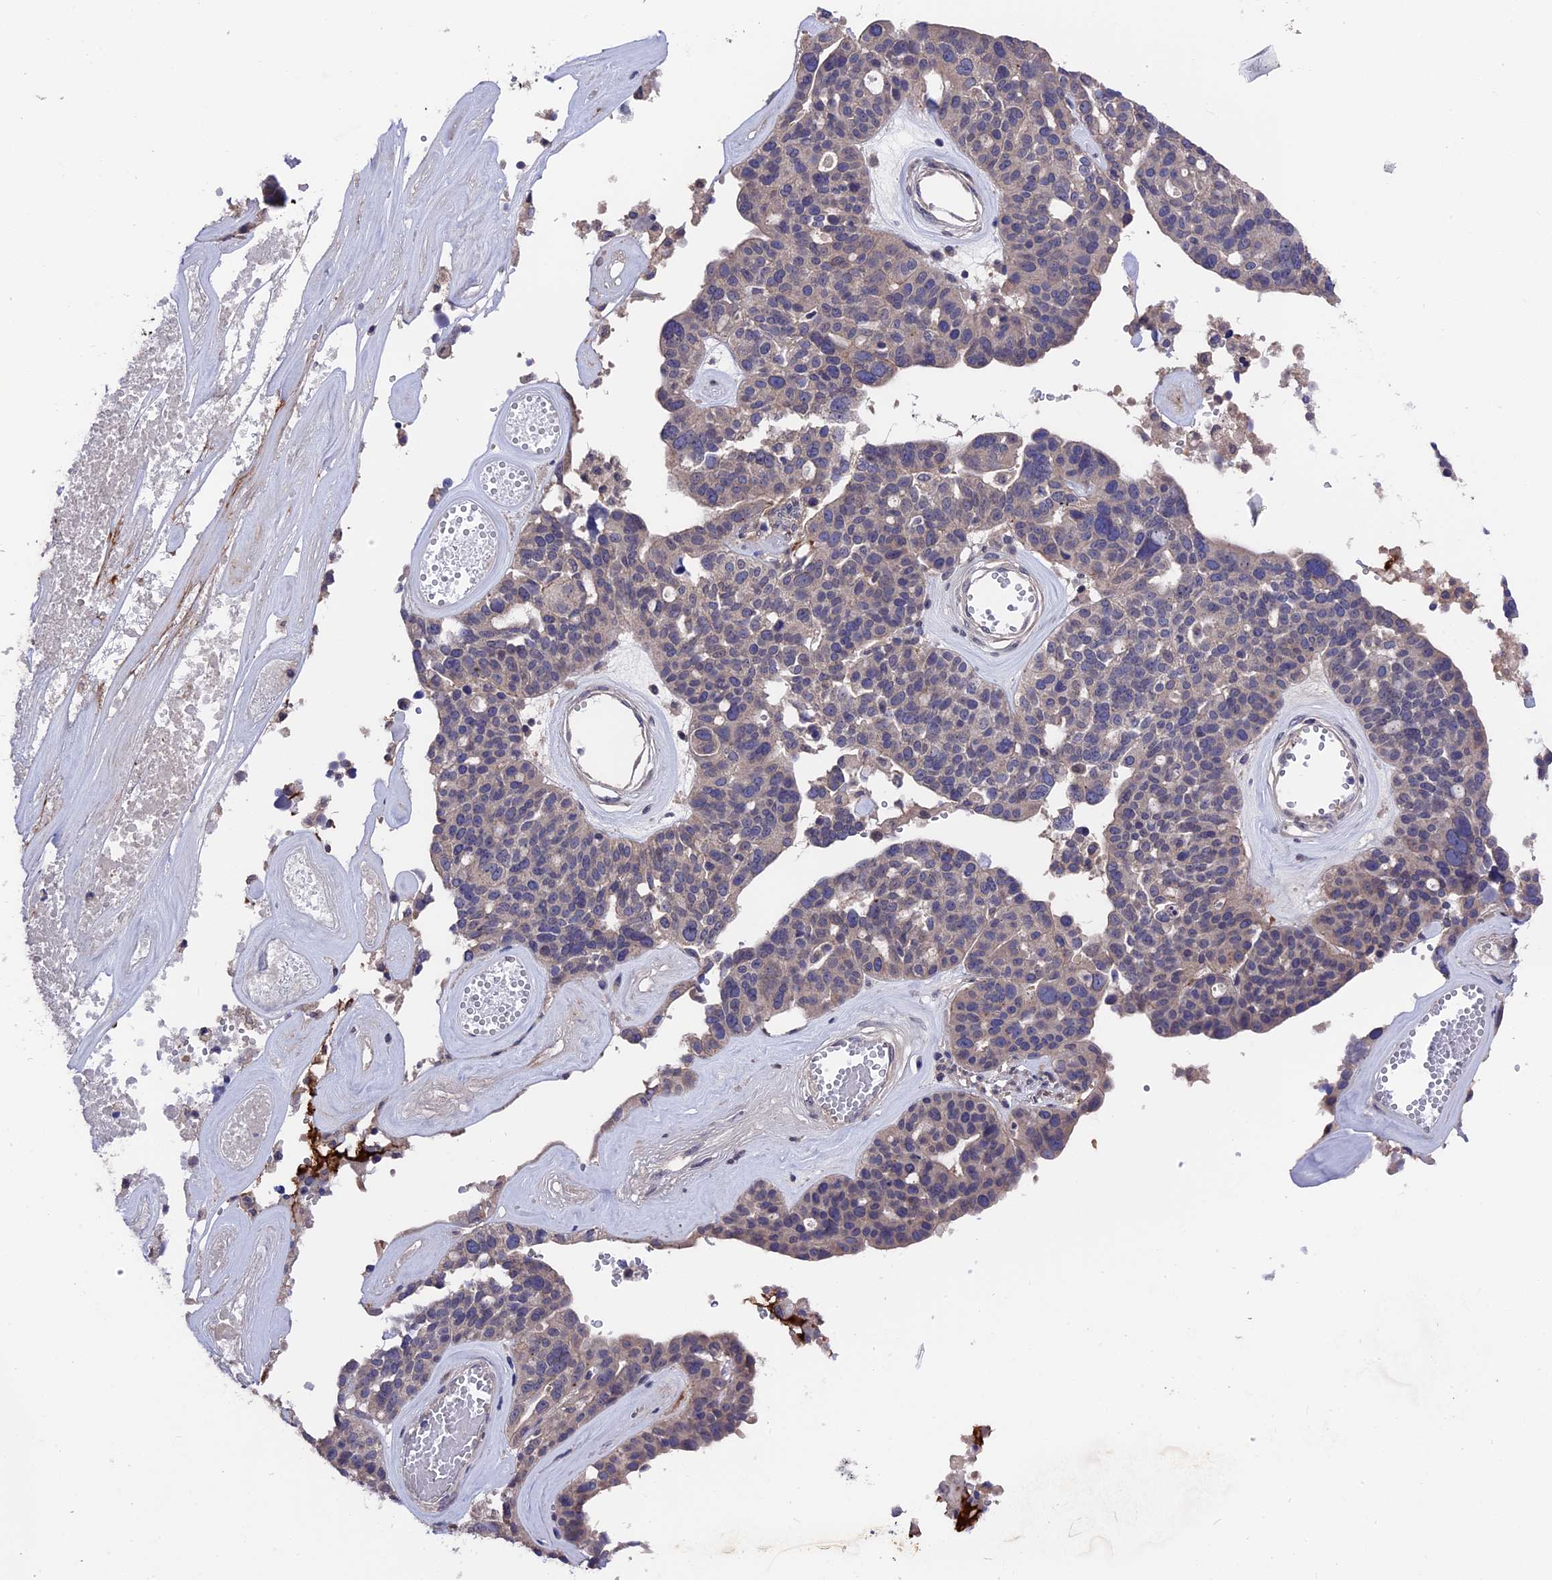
{"staining": {"intensity": "negative", "quantity": "none", "location": "none"}, "tissue": "ovarian cancer", "cell_type": "Tumor cells", "image_type": "cancer", "snomed": [{"axis": "morphology", "description": "Cystadenocarcinoma, serous, NOS"}, {"axis": "topography", "description": "Ovary"}], "caption": "Immunohistochemical staining of ovarian cancer (serous cystadenocarcinoma) displays no significant positivity in tumor cells. (DAB IHC, high magnification).", "gene": "ZCCHC2", "patient": {"sex": "female", "age": 59}}